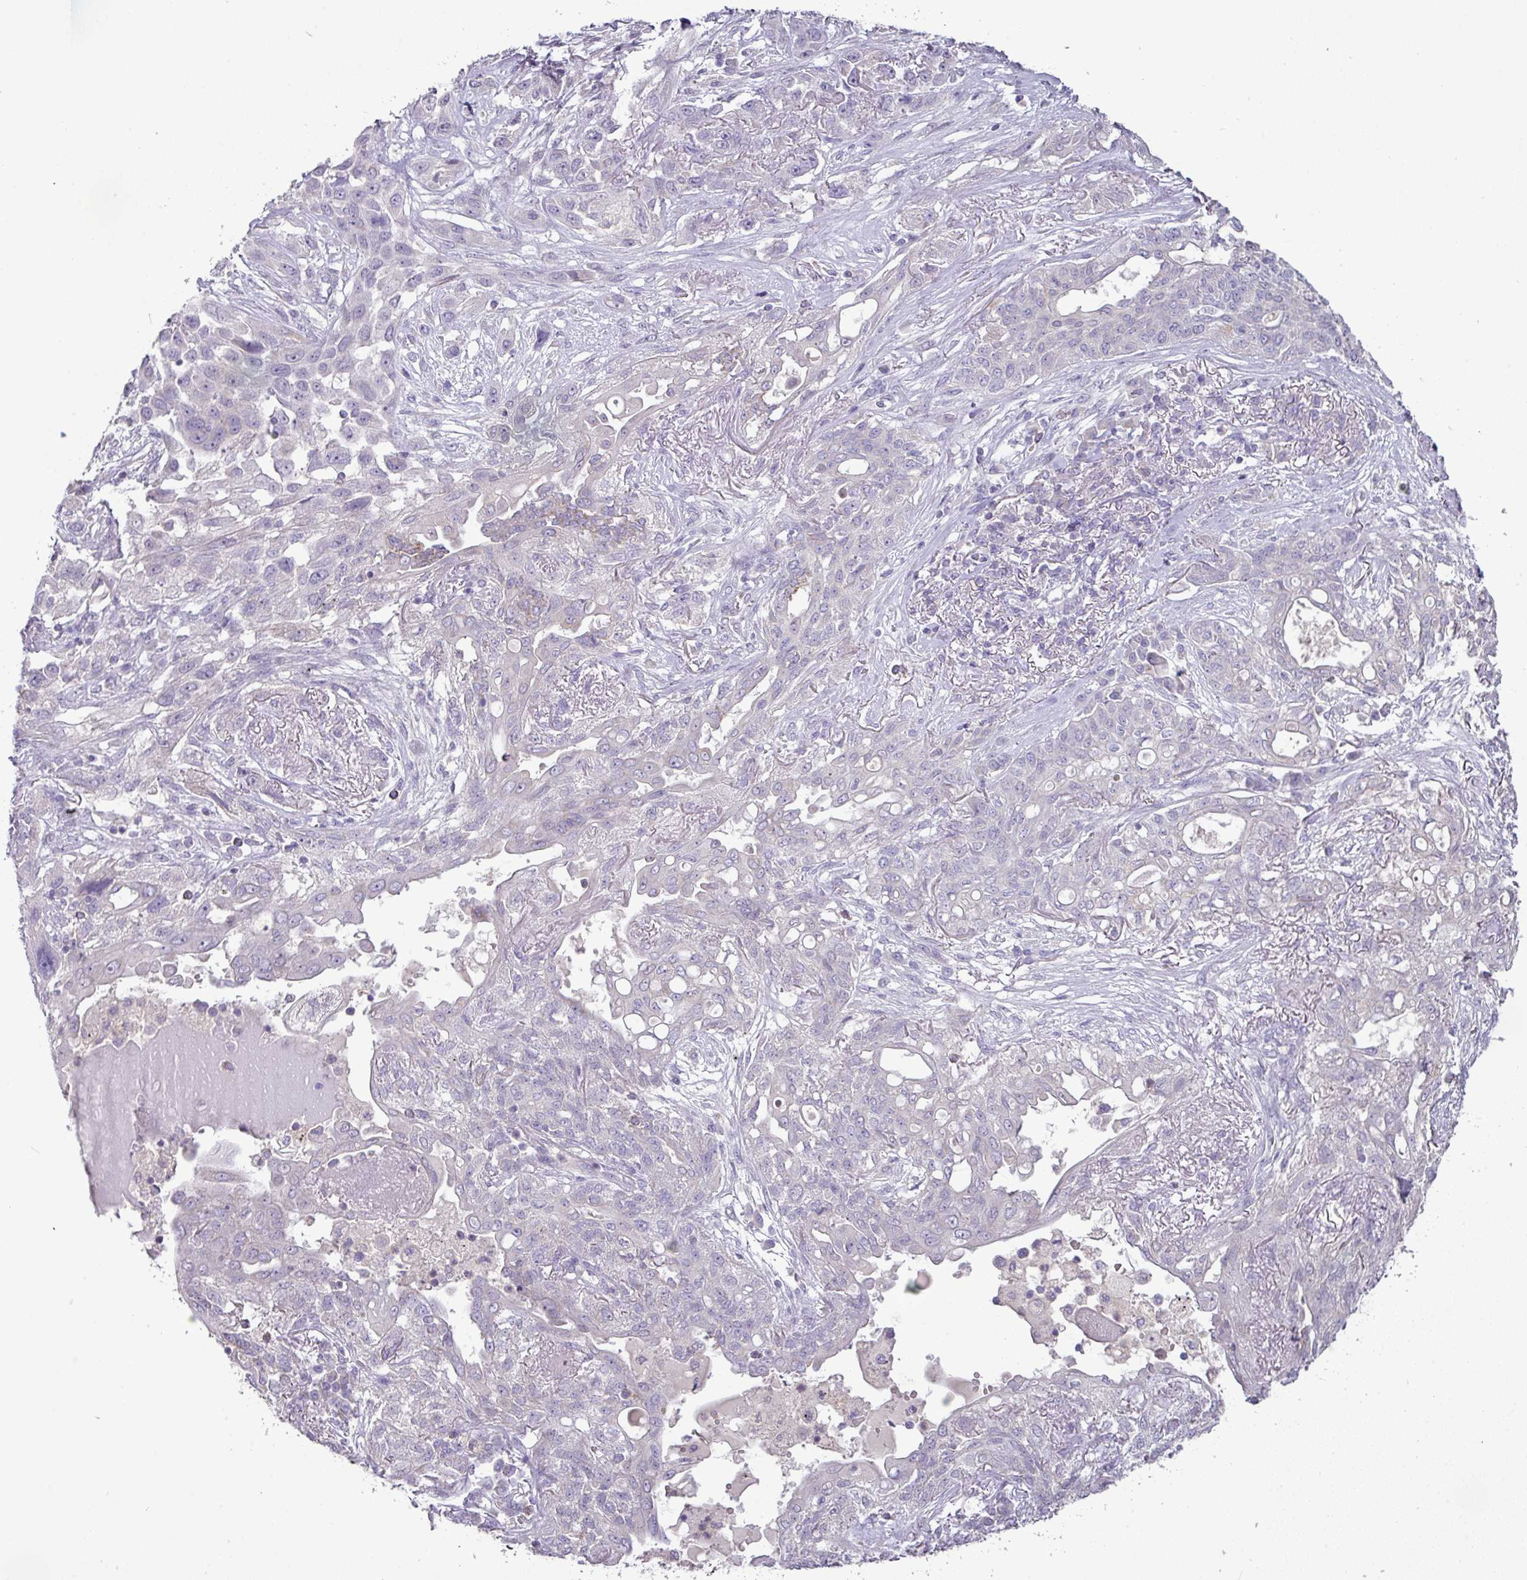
{"staining": {"intensity": "negative", "quantity": "none", "location": "none"}, "tissue": "lung cancer", "cell_type": "Tumor cells", "image_type": "cancer", "snomed": [{"axis": "morphology", "description": "Squamous cell carcinoma, NOS"}, {"axis": "topography", "description": "Lung"}], "caption": "High magnification brightfield microscopy of lung cancer (squamous cell carcinoma) stained with DAB (brown) and counterstained with hematoxylin (blue): tumor cells show no significant staining. (DAB (3,3'-diaminobenzidine) IHC with hematoxylin counter stain).", "gene": "TRAPPC1", "patient": {"sex": "female", "age": 70}}